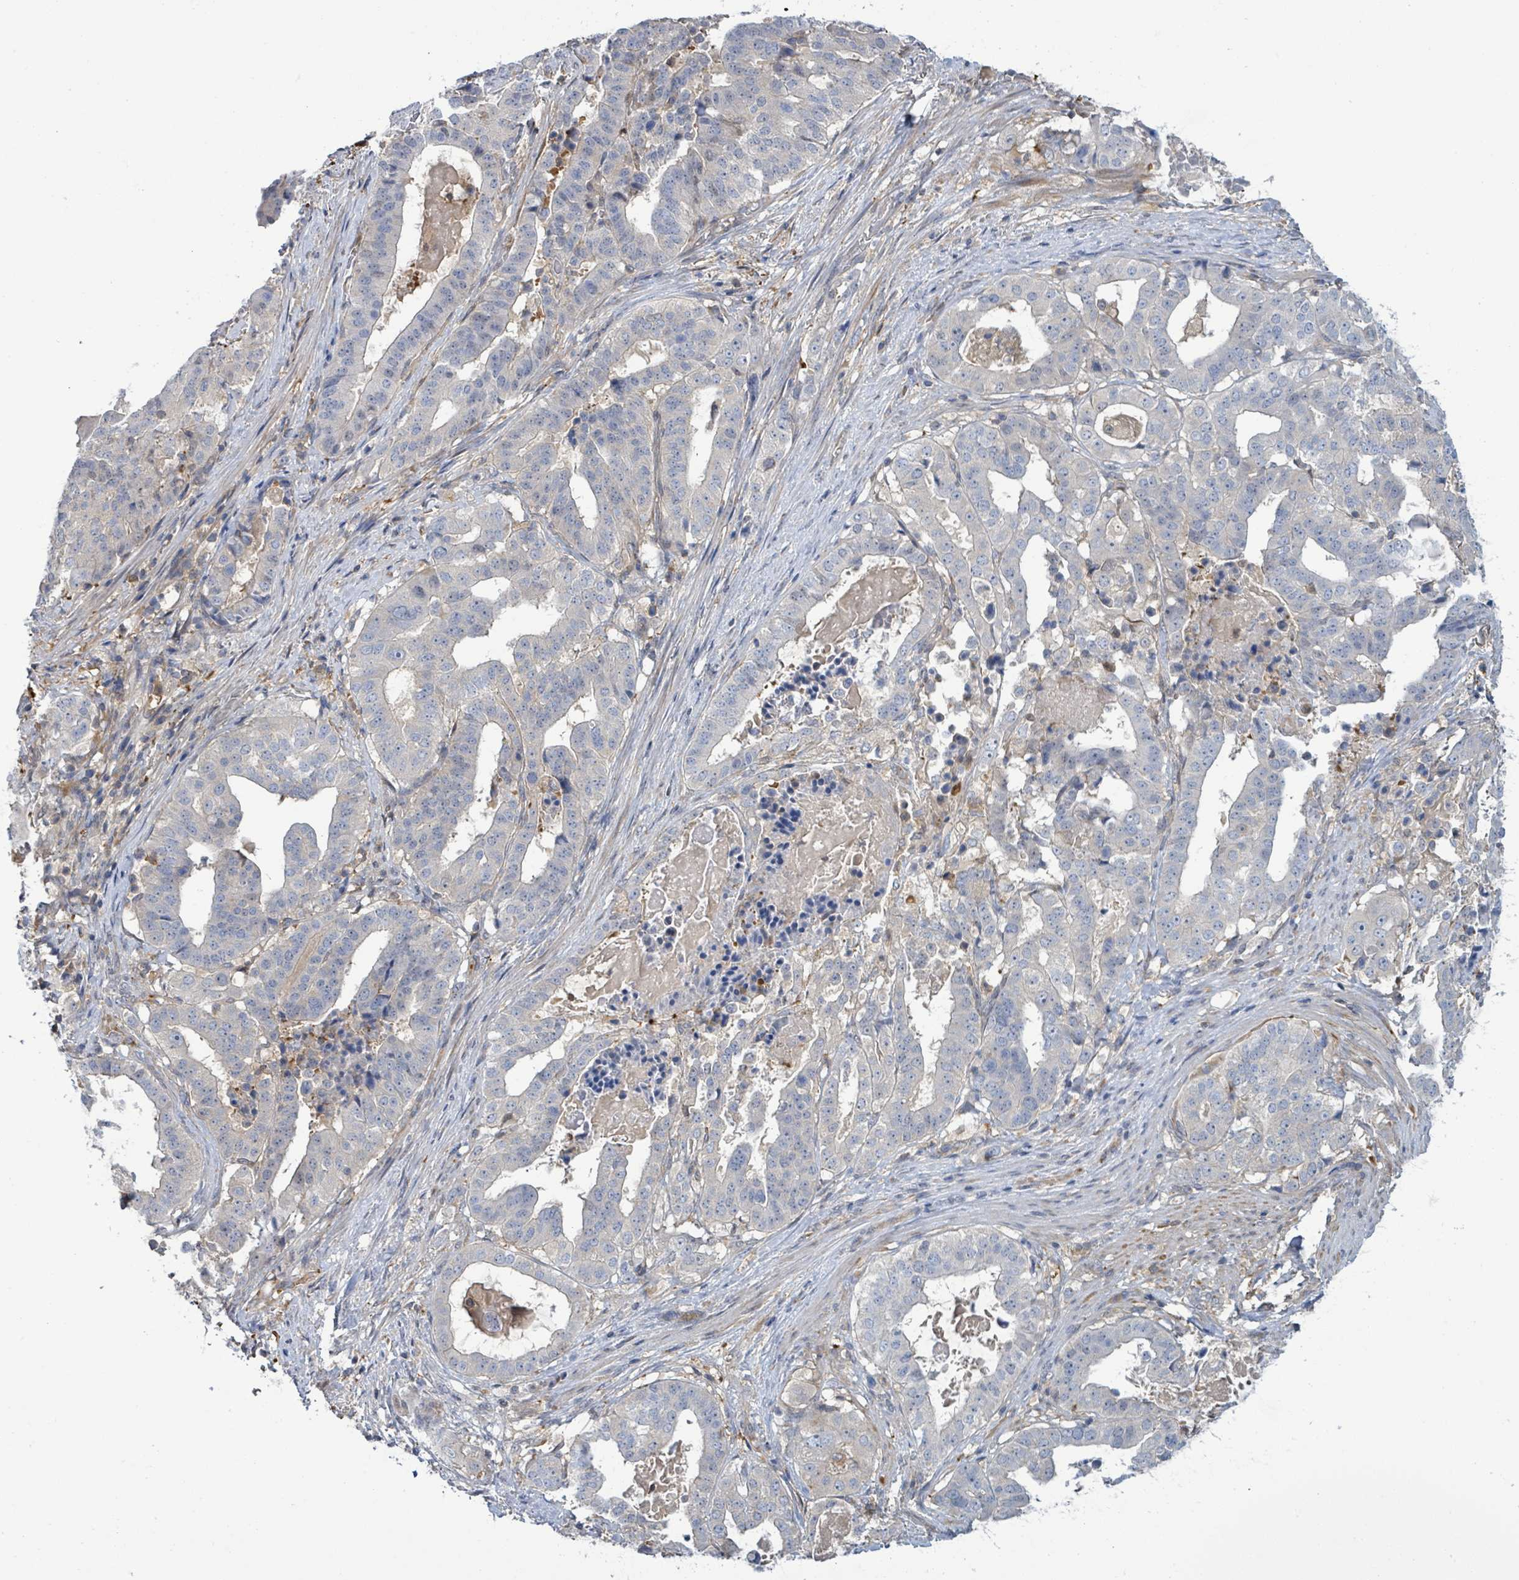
{"staining": {"intensity": "negative", "quantity": "none", "location": "none"}, "tissue": "stomach cancer", "cell_type": "Tumor cells", "image_type": "cancer", "snomed": [{"axis": "morphology", "description": "Adenocarcinoma, NOS"}, {"axis": "topography", "description": "Stomach"}], "caption": "Immunohistochemistry (IHC) of stomach cancer demonstrates no expression in tumor cells.", "gene": "PGAM1", "patient": {"sex": "male", "age": 48}}